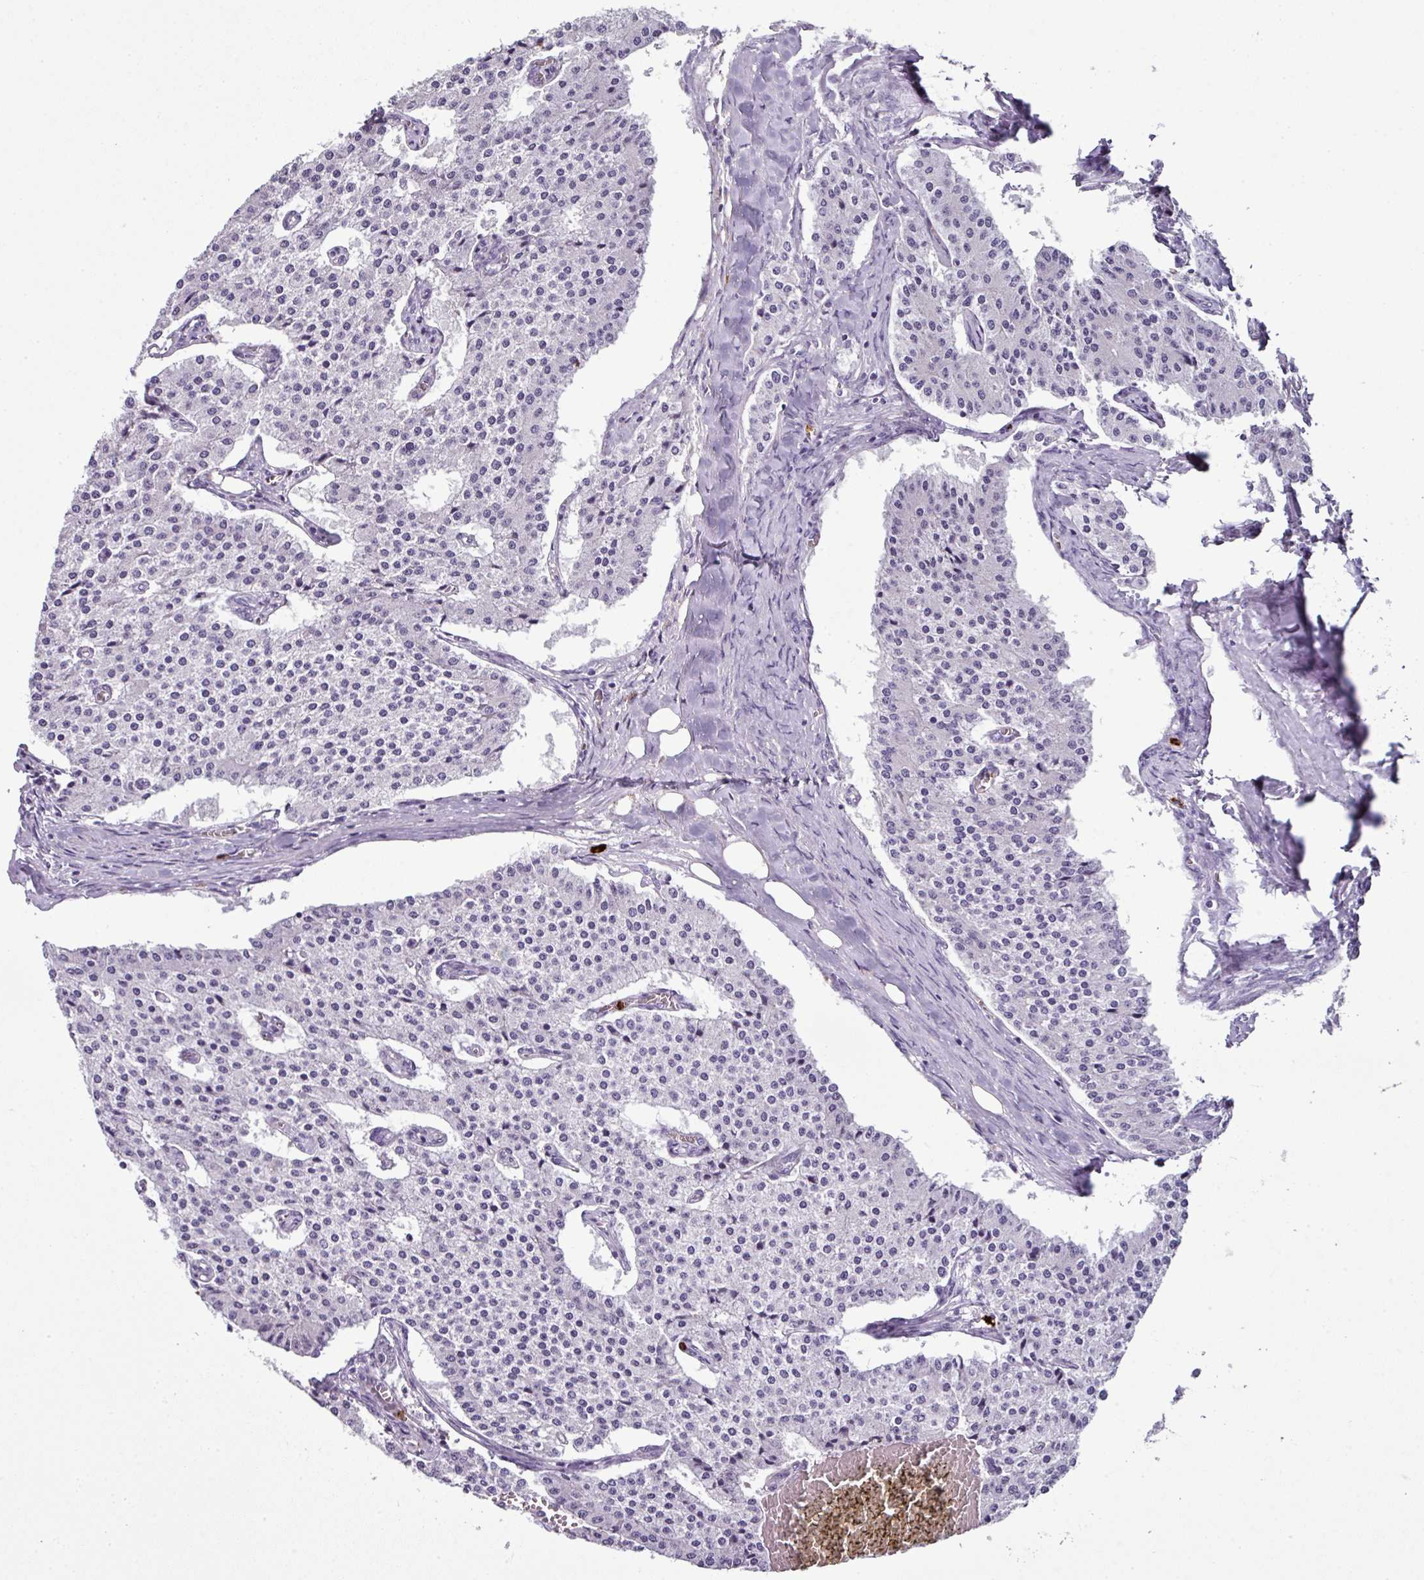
{"staining": {"intensity": "negative", "quantity": "none", "location": "none"}, "tissue": "carcinoid", "cell_type": "Tumor cells", "image_type": "cancer", "snomed": [{"axis": "morphology", "description": "Carcinoid, malignant, NOS"}, {"axis": "topography", "description": "Colon"}], "caption": "Histopathology image shows no protein expression in tumor cells of carcinoid (malignant) tissue.", "gene": "CTSG", "patient": {"sex": "female", "age": 52}}